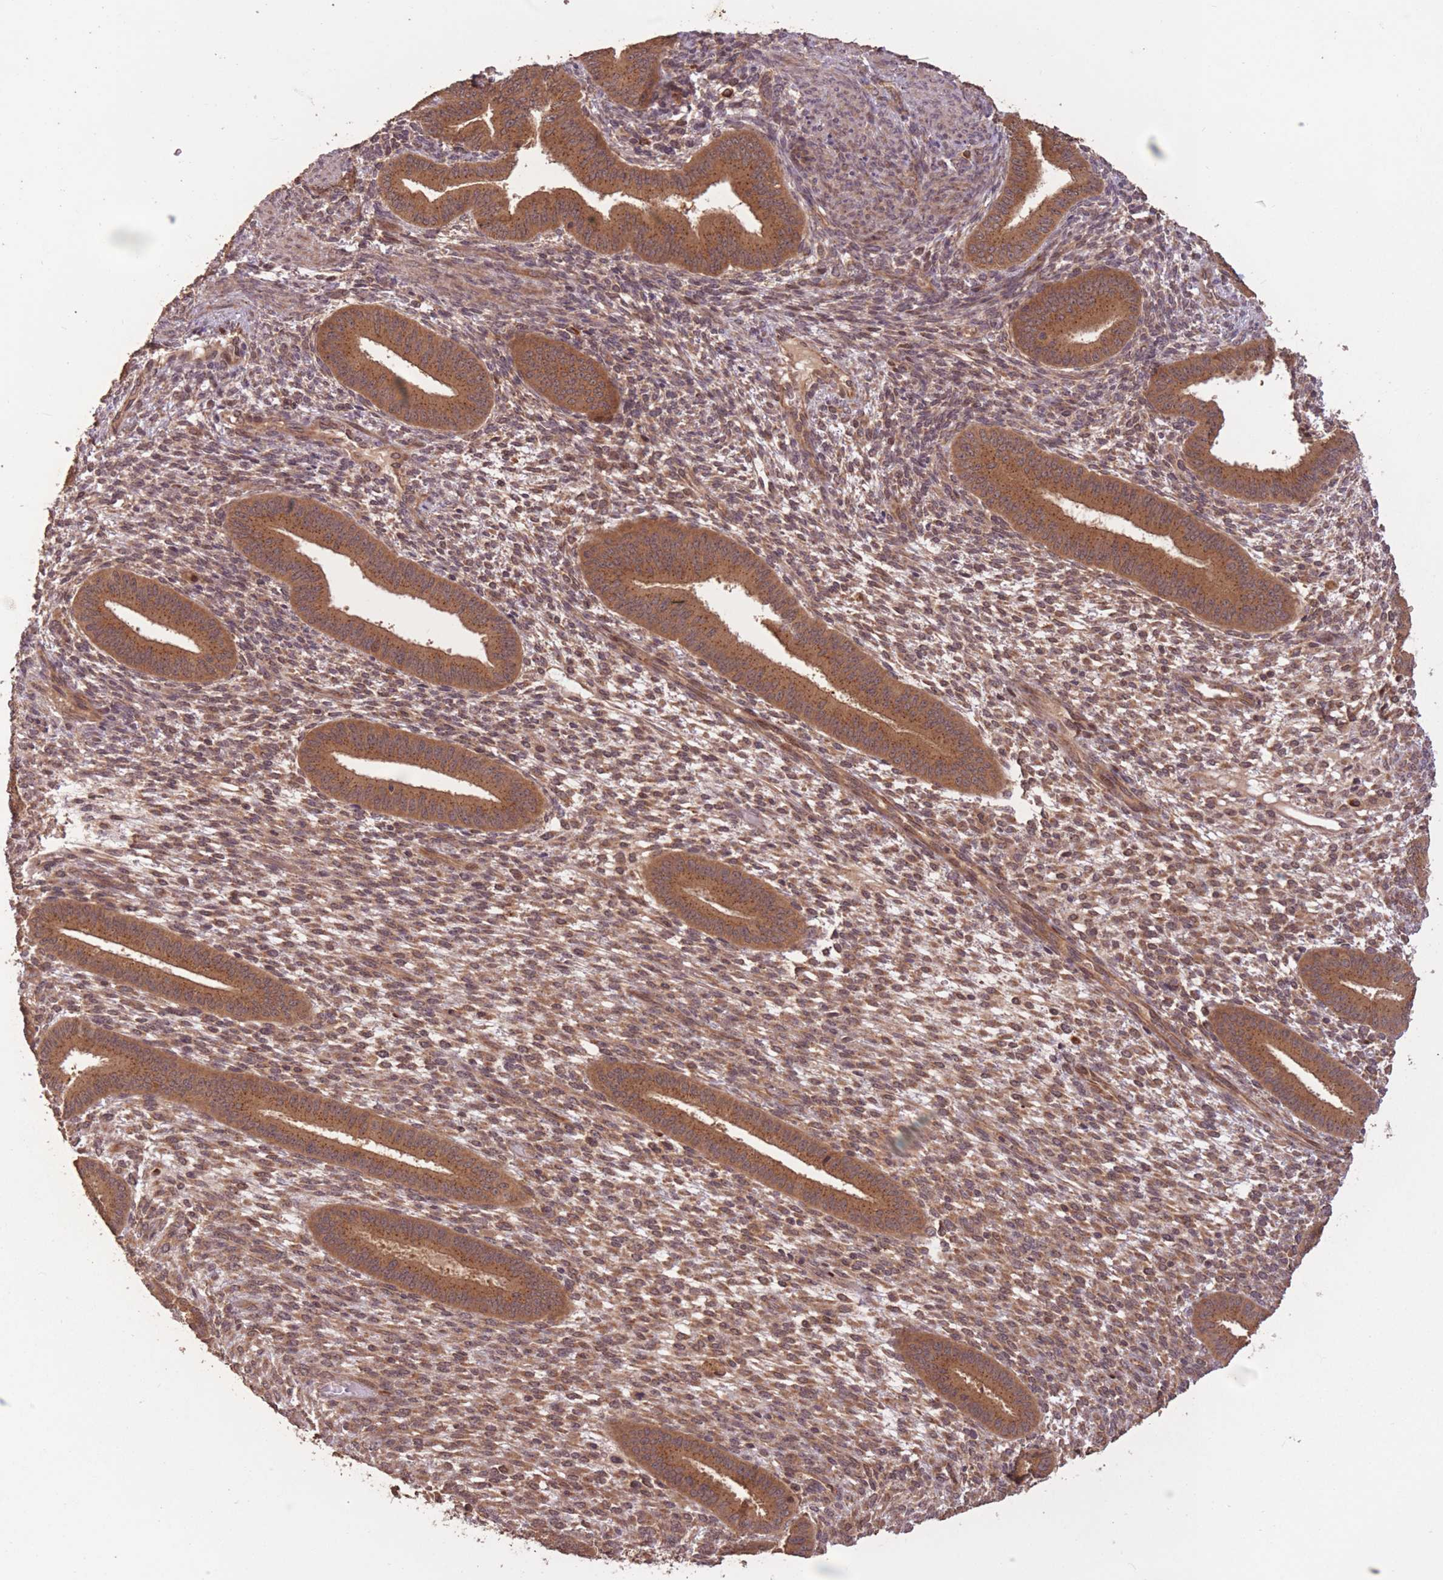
{"staining": {"intensity": "moderate", "quantity": "25%-75%", "location": "cytoplasmic/membranous"}, "tissue": "endometrium", "cell_type": "Cells in endometrial stroma", "image_type": "normal", "snomed": [{"axis": "morphology", "description": "Normal tissue, NOS"}, {"axis": "topography", "description": "Endometrium"}], "caption": "A medium amount of moderate cytoplasmic/membranous staining is appreciated in approximately 25%-75% of cells in endometrial stroma in normal endometrium.", "gene": "ERBB3", "patient": {"sex": "female", "age": 36}}